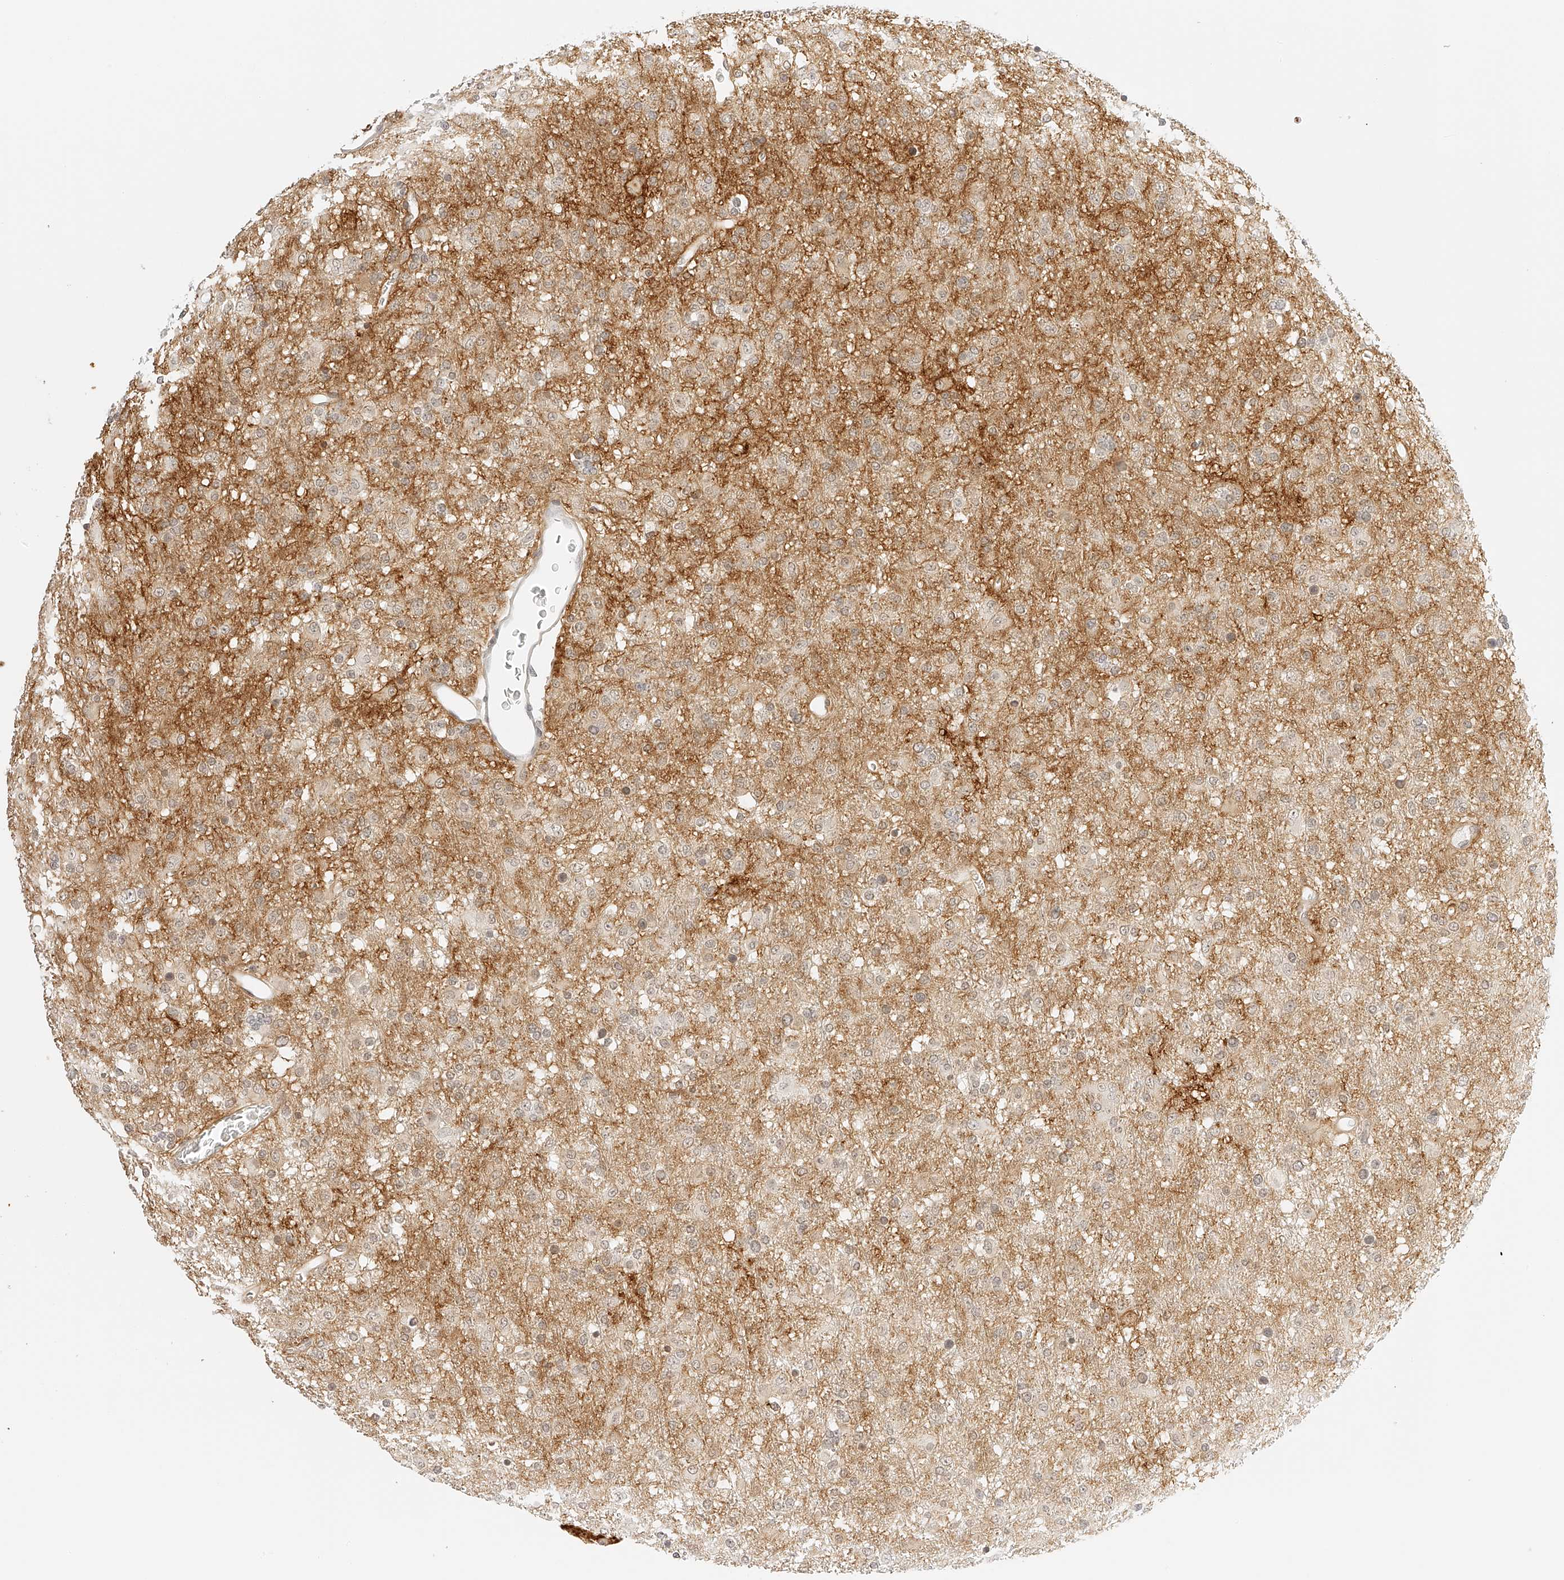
{"staining": {"intensity": "negative", "quantity": "none", "location": "none"}, "tissue": "glioma", "cell_type": "Tumor cells", "image_type": "cancer", "snomed": [{"axis": "morphology", "description": "Glioma, malignant, Low grade"}, {"axis": "topography", "description": "Brain"}], "caption": "A high-resolution histopathology image shows IHC staining of glioma, which reveals no significant expression in tumor cells.", "gene": "ZFP69", "patient": {"sex": "male", "age": 65}}